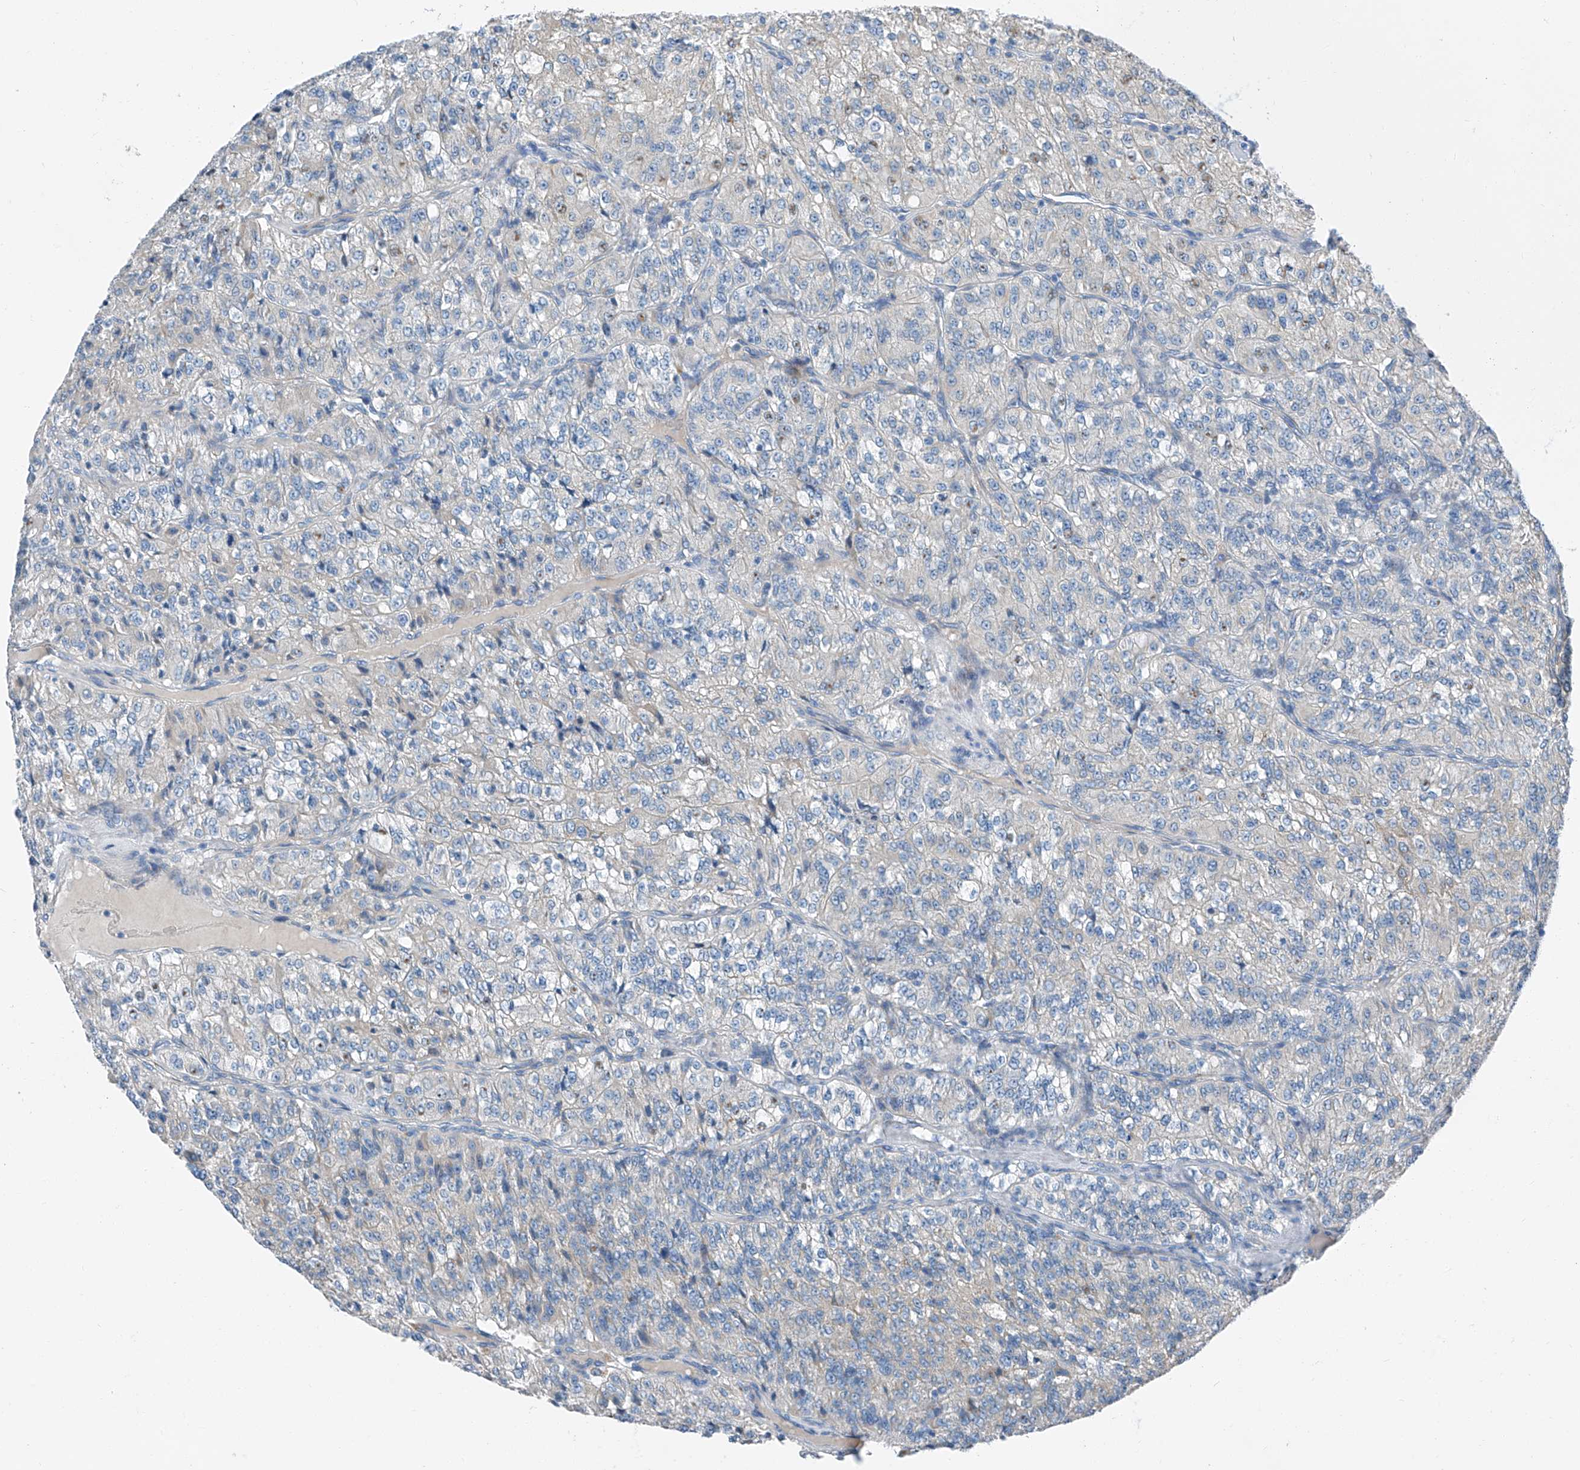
{"staining": {"intensity": "negative", "quantity": "none", "location": "none"}, "tissue": "renal cancer", "cell_type": "Tumor cells", "image_type": "cancer", "snomed": [{"axis": "morphology", "description": "Adenocarcinoma, NOS"}, {"axis": "topography", "description": "Kidney"}], "caption": "Immunohistochemical staining of human renal cancer reveals no significant positivity in tumor cells. (DAB immunohistochemistry (IHC) visualized using brightfield microscopy, high magnification).", "gene": "MDGA1", "patient": {"sex": "female", "age": 63}}